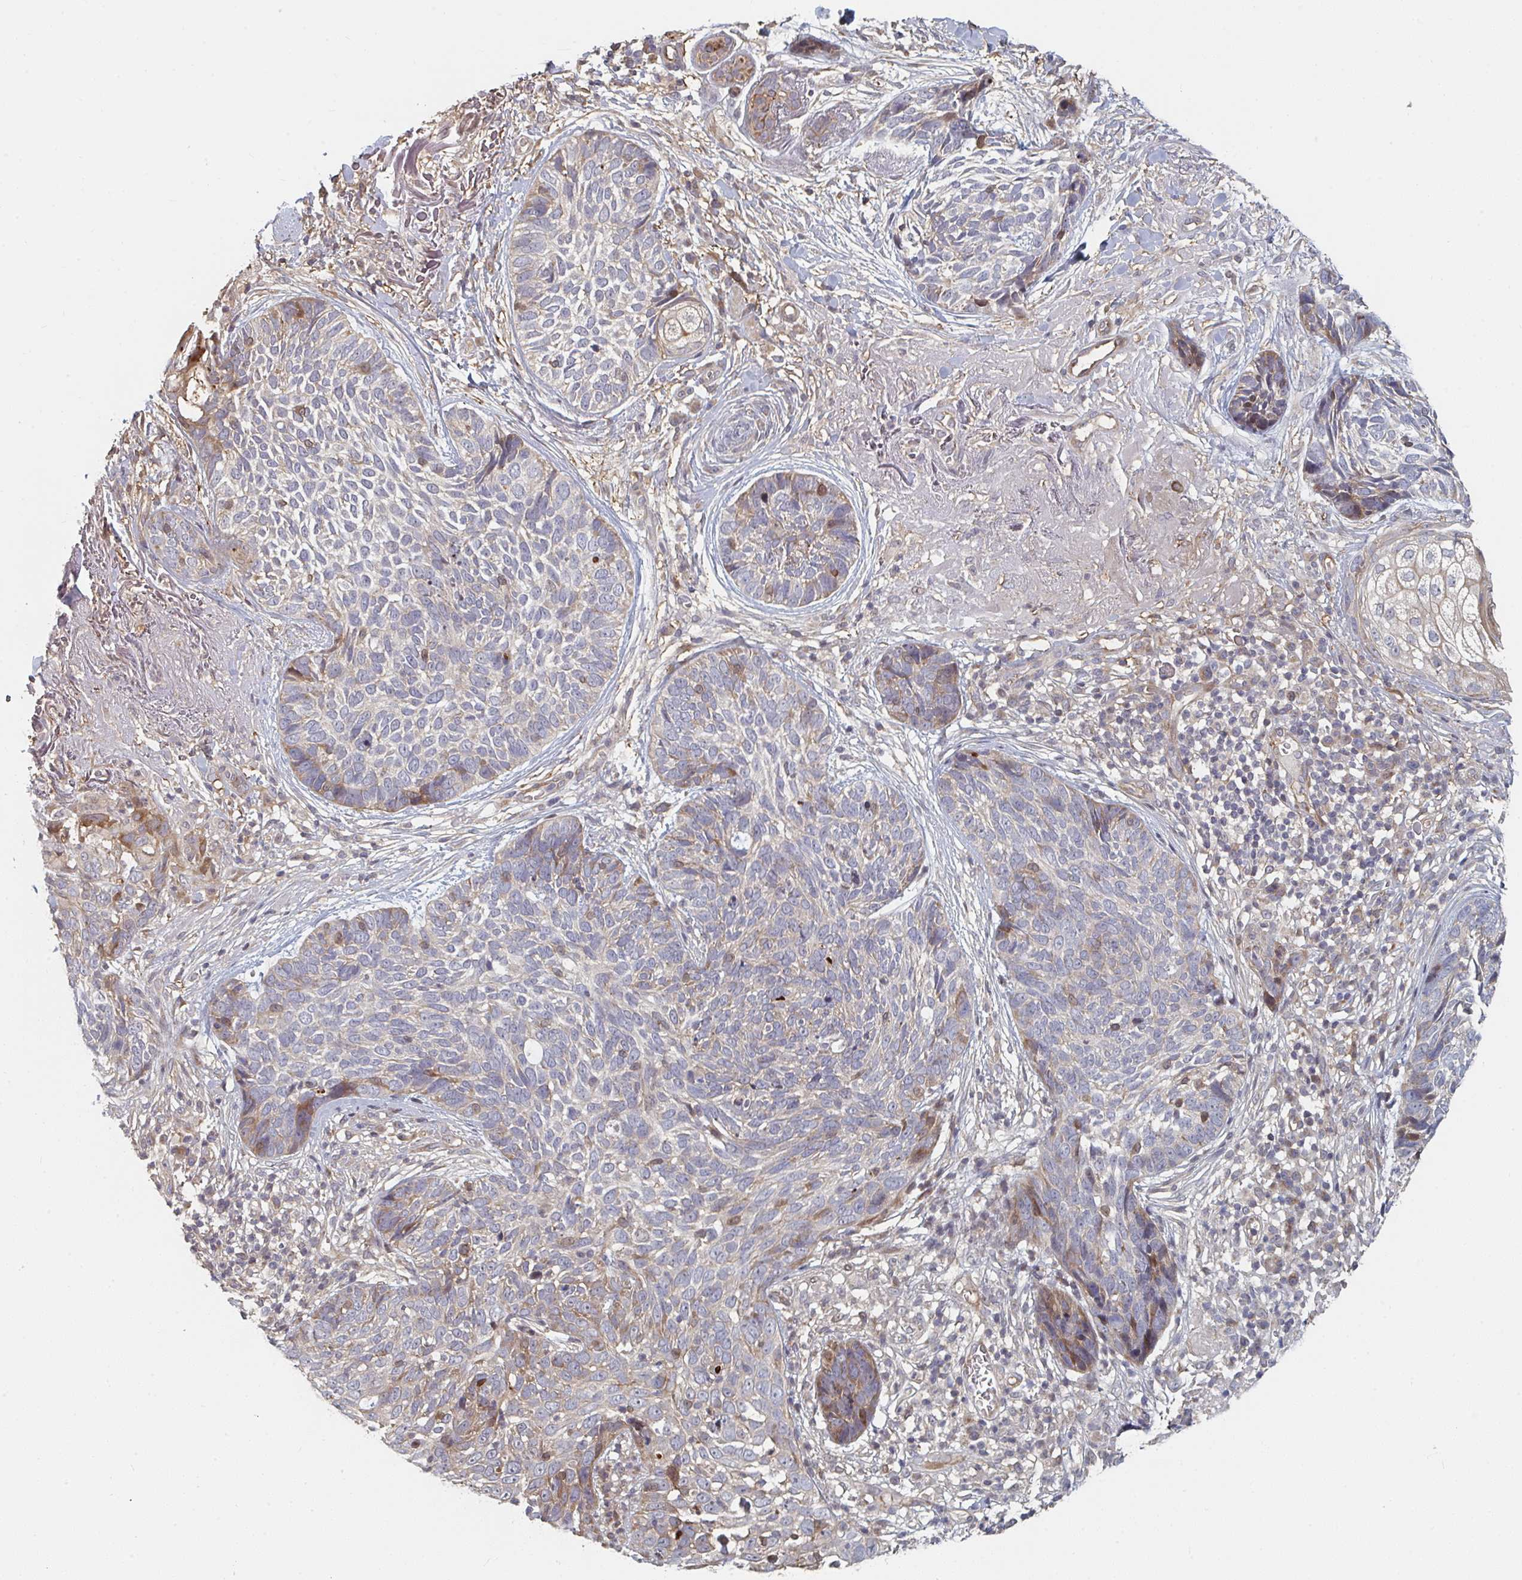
{"staining": {"intensity": "moderate", "quantity": "<25%", "location": "cytoplasmic/membranous"}, "tissue": "skin cancer", "cell_type": "Tumor cells", "image_type": "cancer", "snomed": [{"axis": "morphology", "description": "Basal cell carcinoma"}, {"axis": "topography", "description": "Skin"}, {"axis": "topography", "description": "Skin of face"}], "caption": "Approximately <25% of tumor cells in human skin cancer (basal cell carcinoma) exhibit moderate cytoplasmic/membranous protein staining as visualized by brown immunohistochemical staining.", "gene": "PTEN", "patient": {"sex": "female", "age": 95}}